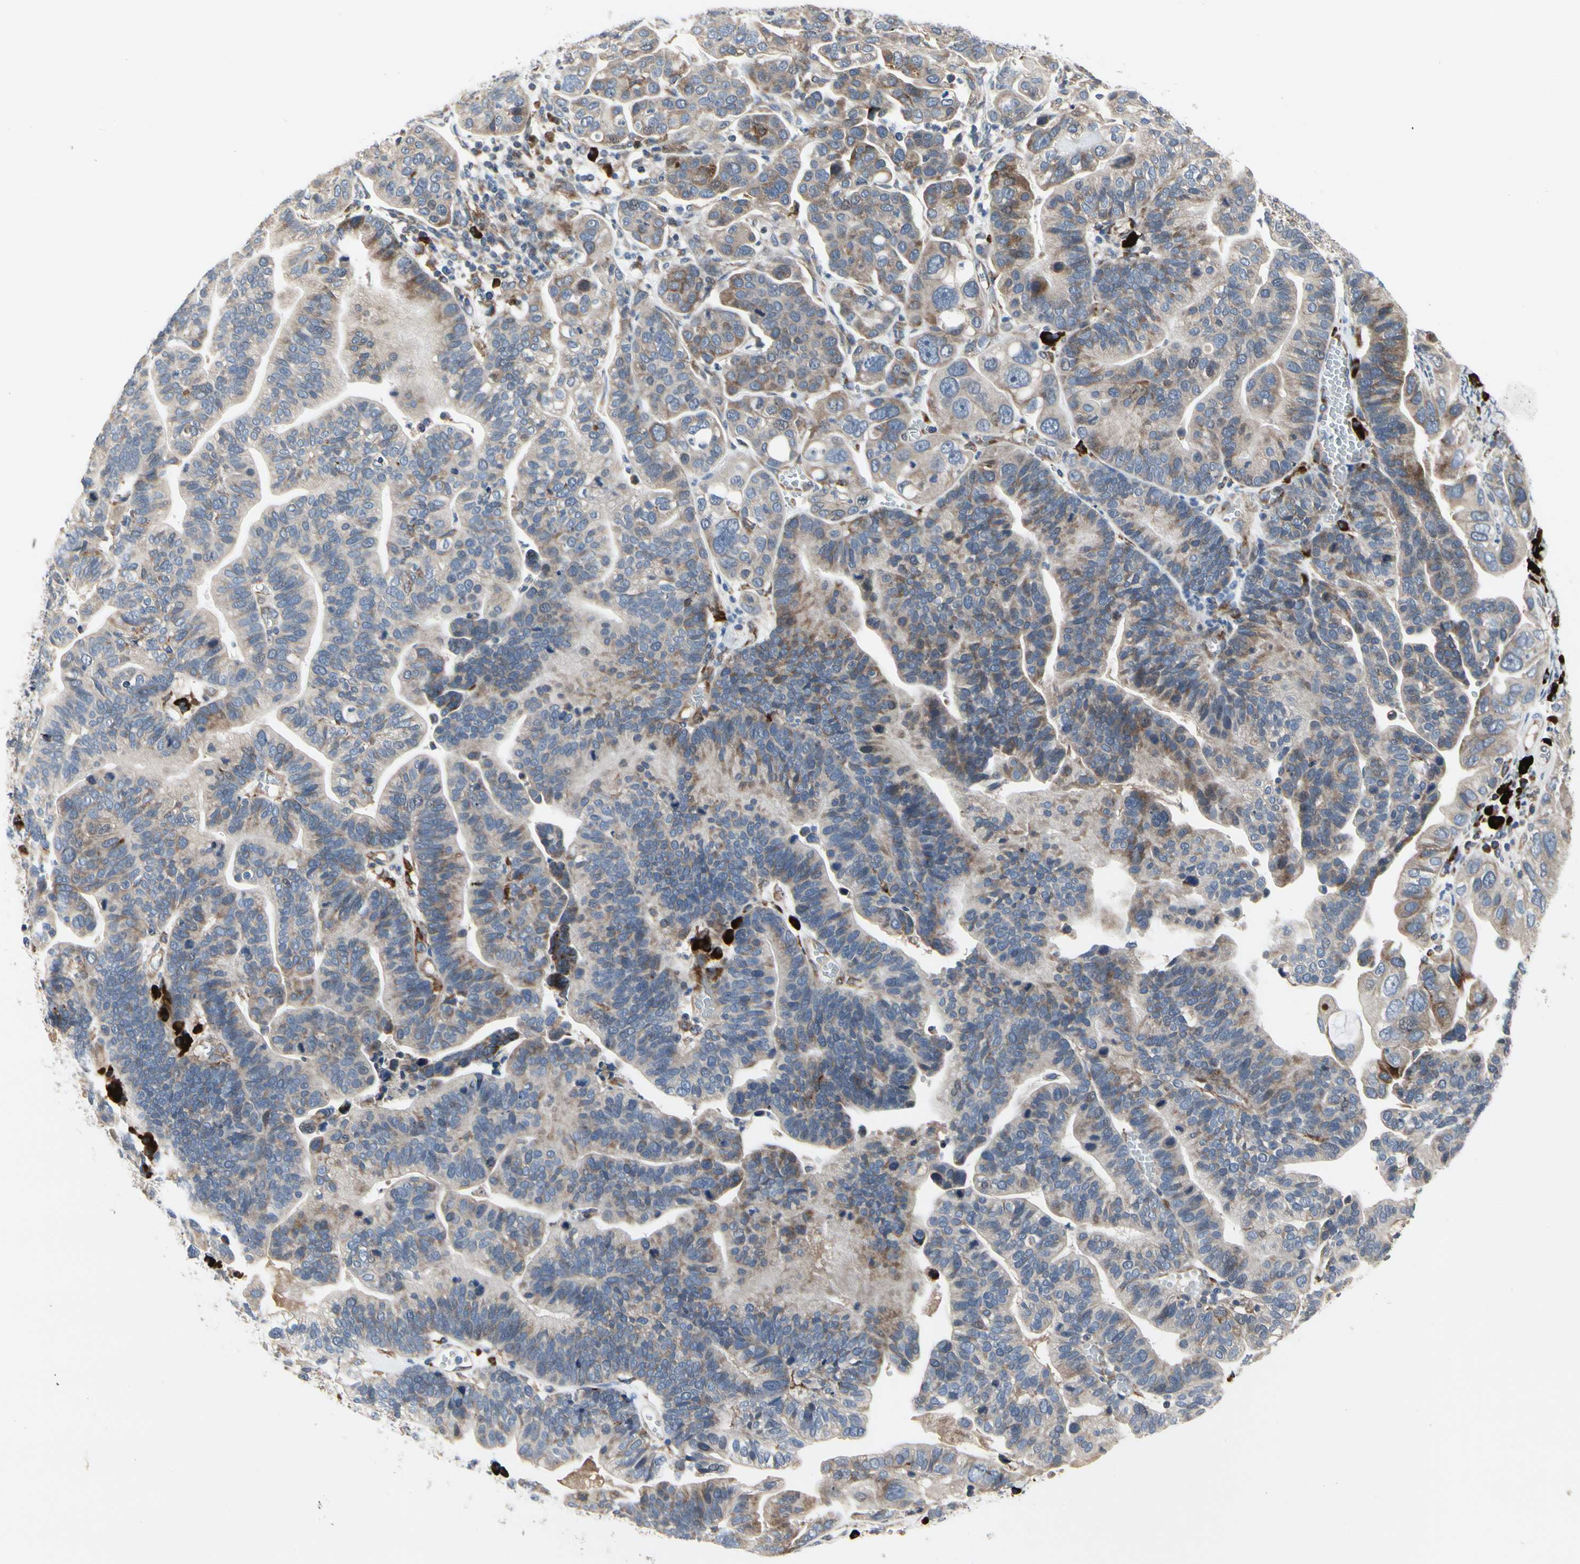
{"staining": {"intensity": "weak", "quantity": ">75%", "location": "cytoplasmic/membranous"}, "tissue": "ovarian cancer", "cell_type": "Tumor cells", "image_type": "cancer", "snomed": [{"axis": "morphology", "description": "Cystadenocarcinoma, serous, NOS"}, {"axis": "topography", "description": "Ovary"}], "caption": "A high-resolution photomicrograph shows immunohistochemistry (IHC) staining of ovarian cancer, which demonstrates weak cytoplasmic/membranous staining in about >75% of tumor cells.", "gene": "MMEL1", "patient": {"sex": "female", "age": 56}}